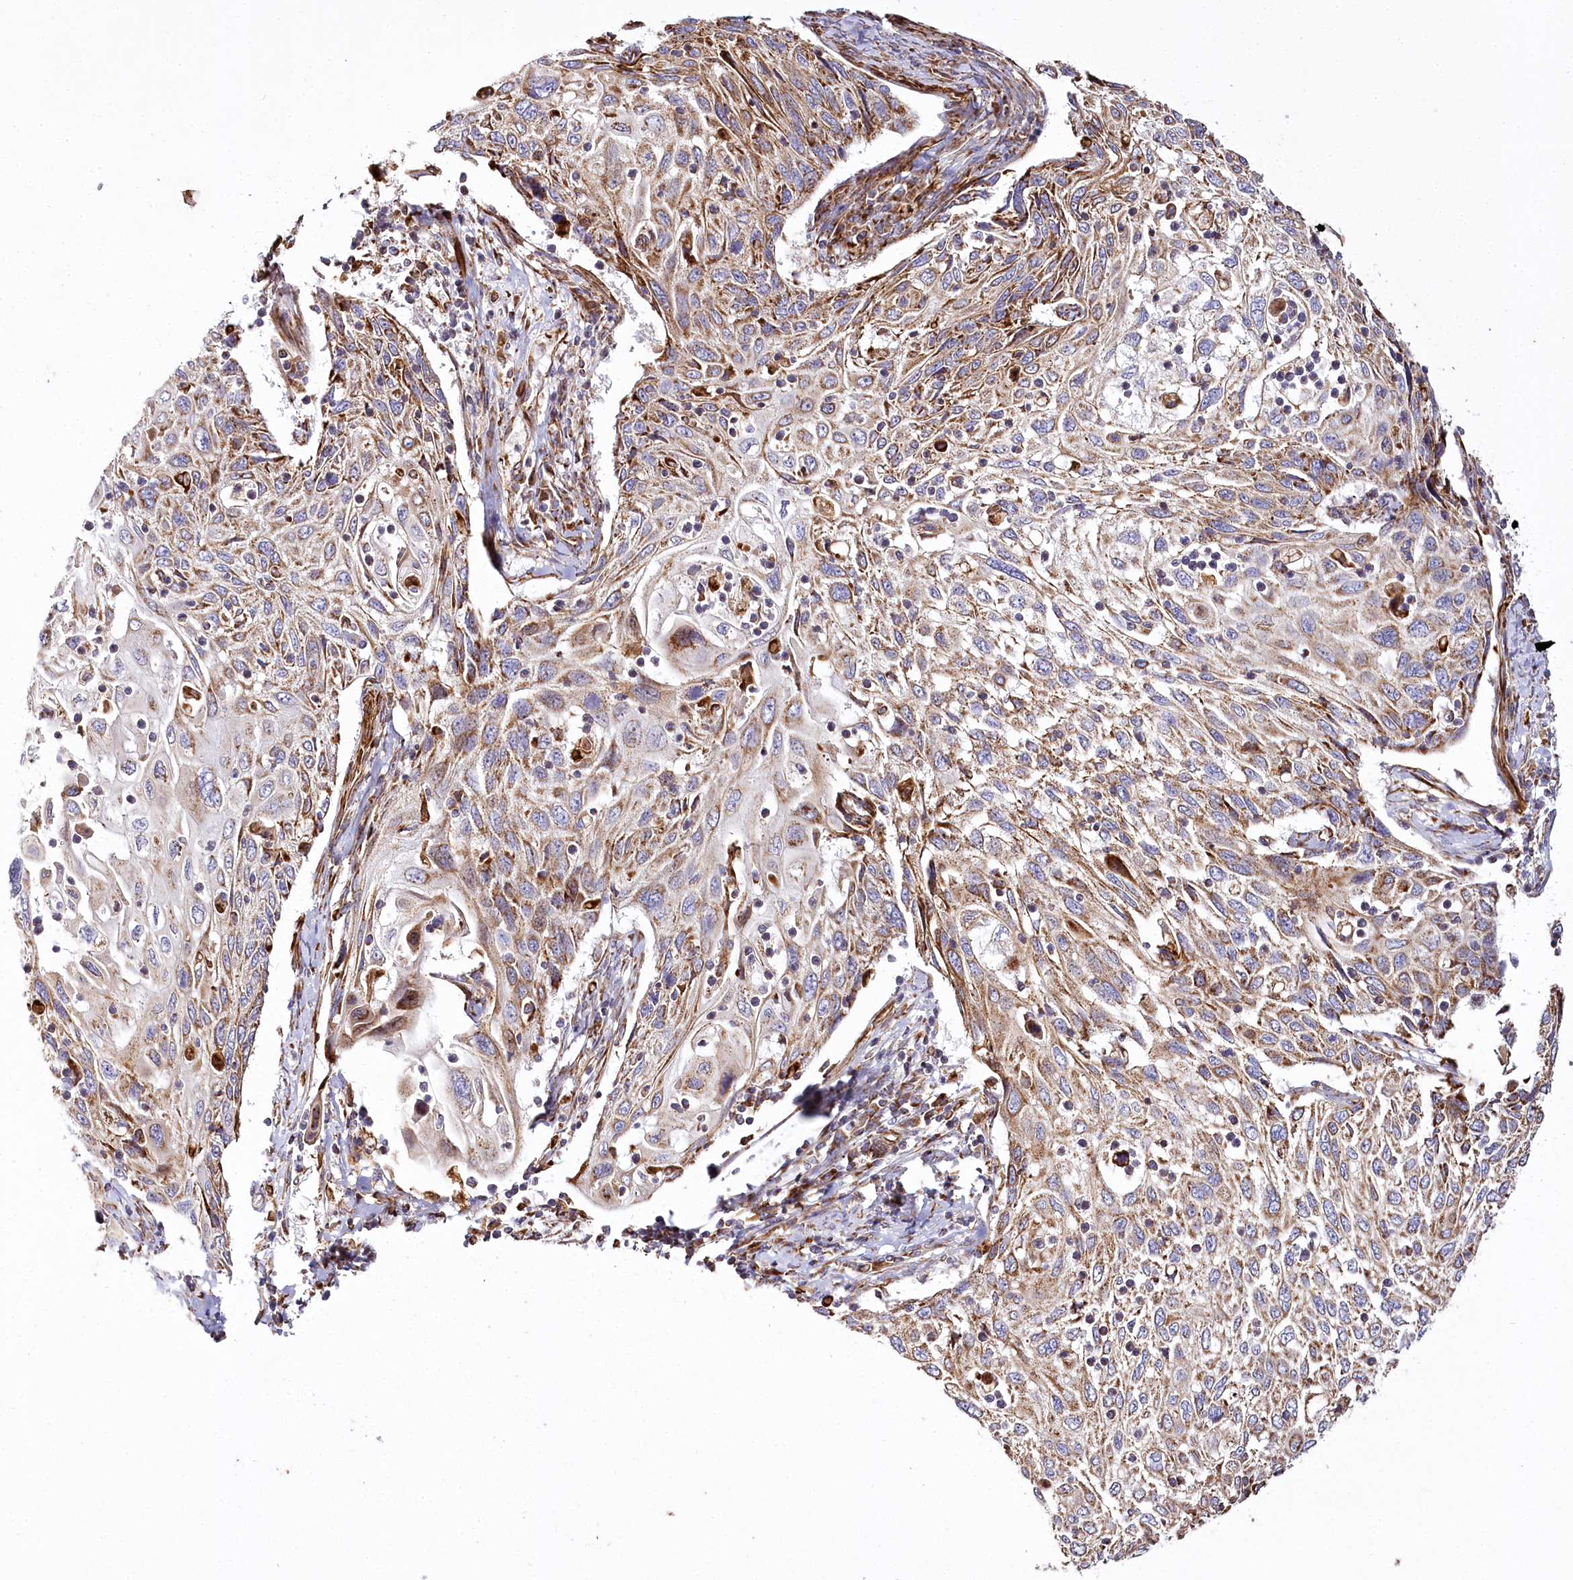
{"staining": {"intensity": "moderate", "quantity": ">75%", "location": "cytoplasmic/membranous"}, "tissue": "cervical cancer", "cell_type": "Tumor cells", "image_type": "cancer", "snomed": [{"axis": "morphology", "description": "Squamous cell carcinoma, NOS"}, {"axis": "topography", "description": "Cervix"}], "caption": "High-magnification brightfield microscopy of cervical cancer stained with DAB (3,3'-diaminobenzidine) (brown) and counterstained with hematoxylin (blue). tumor cells exhibit moderate cytoplasmic/membranous positivity is seen in about>75% of cells. (DAB = brown stain, brightfield microscopy at high magnification).", "gene": "THUMPD3", "patient": {"sex": "female", "age": 70}}